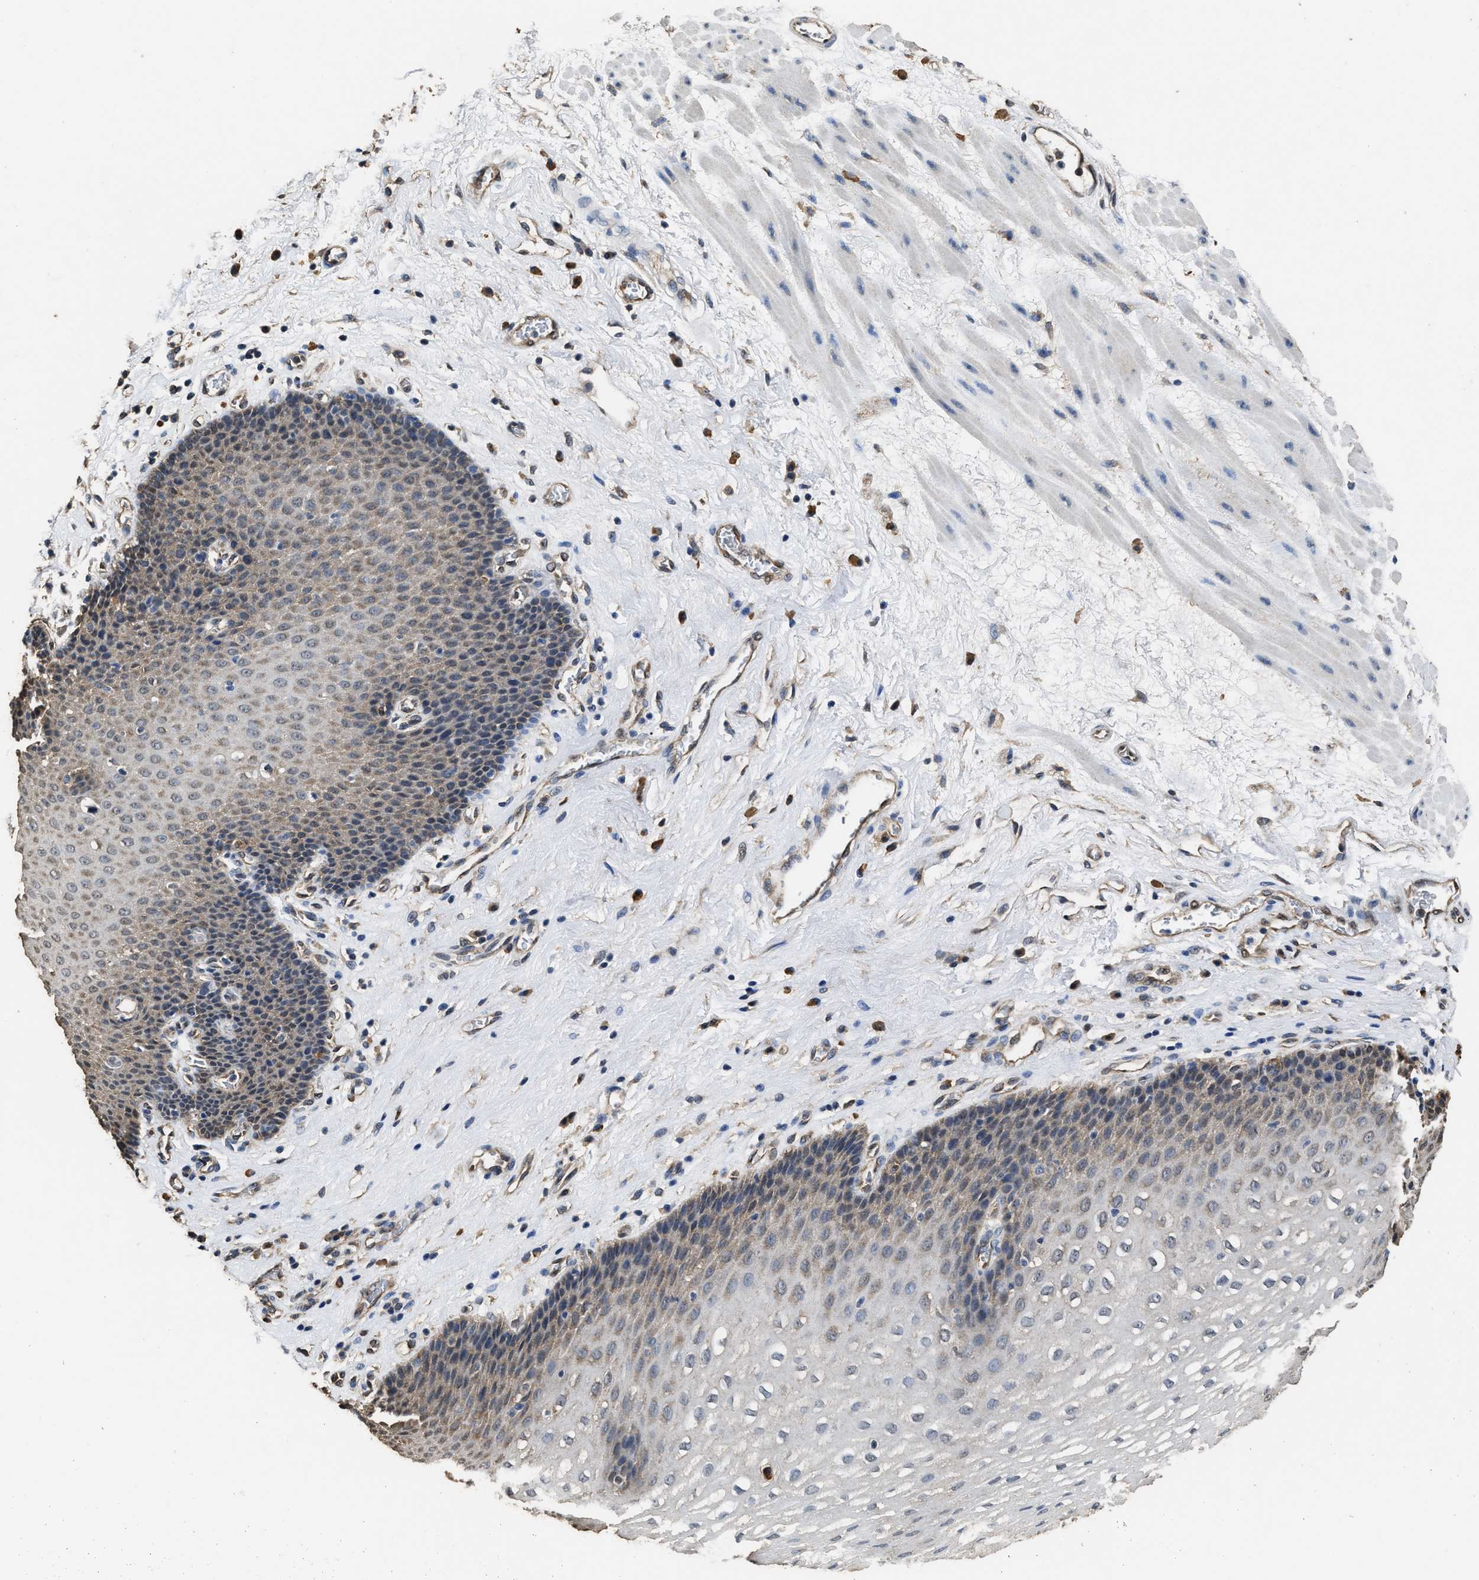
{"staining": {"intensity": "weak", "quantity": "25%-75%", "location": "cytoplasmic/membranous"}, "tissue": "esophagus", "cell_type": "Squamous epithelial cells", "image_type": "normal", "snomed": [{"axis": "morphology", "description": "Normal tissue, NOS"}, {"axis": "topography", "description": "Esophagus"}], "caption": "Immunohistochemistry staining of unremarkable esophagus, which exhibits low levels of weak cytoplasmic/membranous staining in about 25%-75% of squamous epithelial cells indicating weak cytoplasmic/membranous protein staining. The staining was performed using DAB (3,3'-diaminobenzidine) (brown) for protein detection and nuclei were counterstained in hematoxylin (blue).", "gene": "YWHAE", "patient": {"sex": "male", "age": 48}}